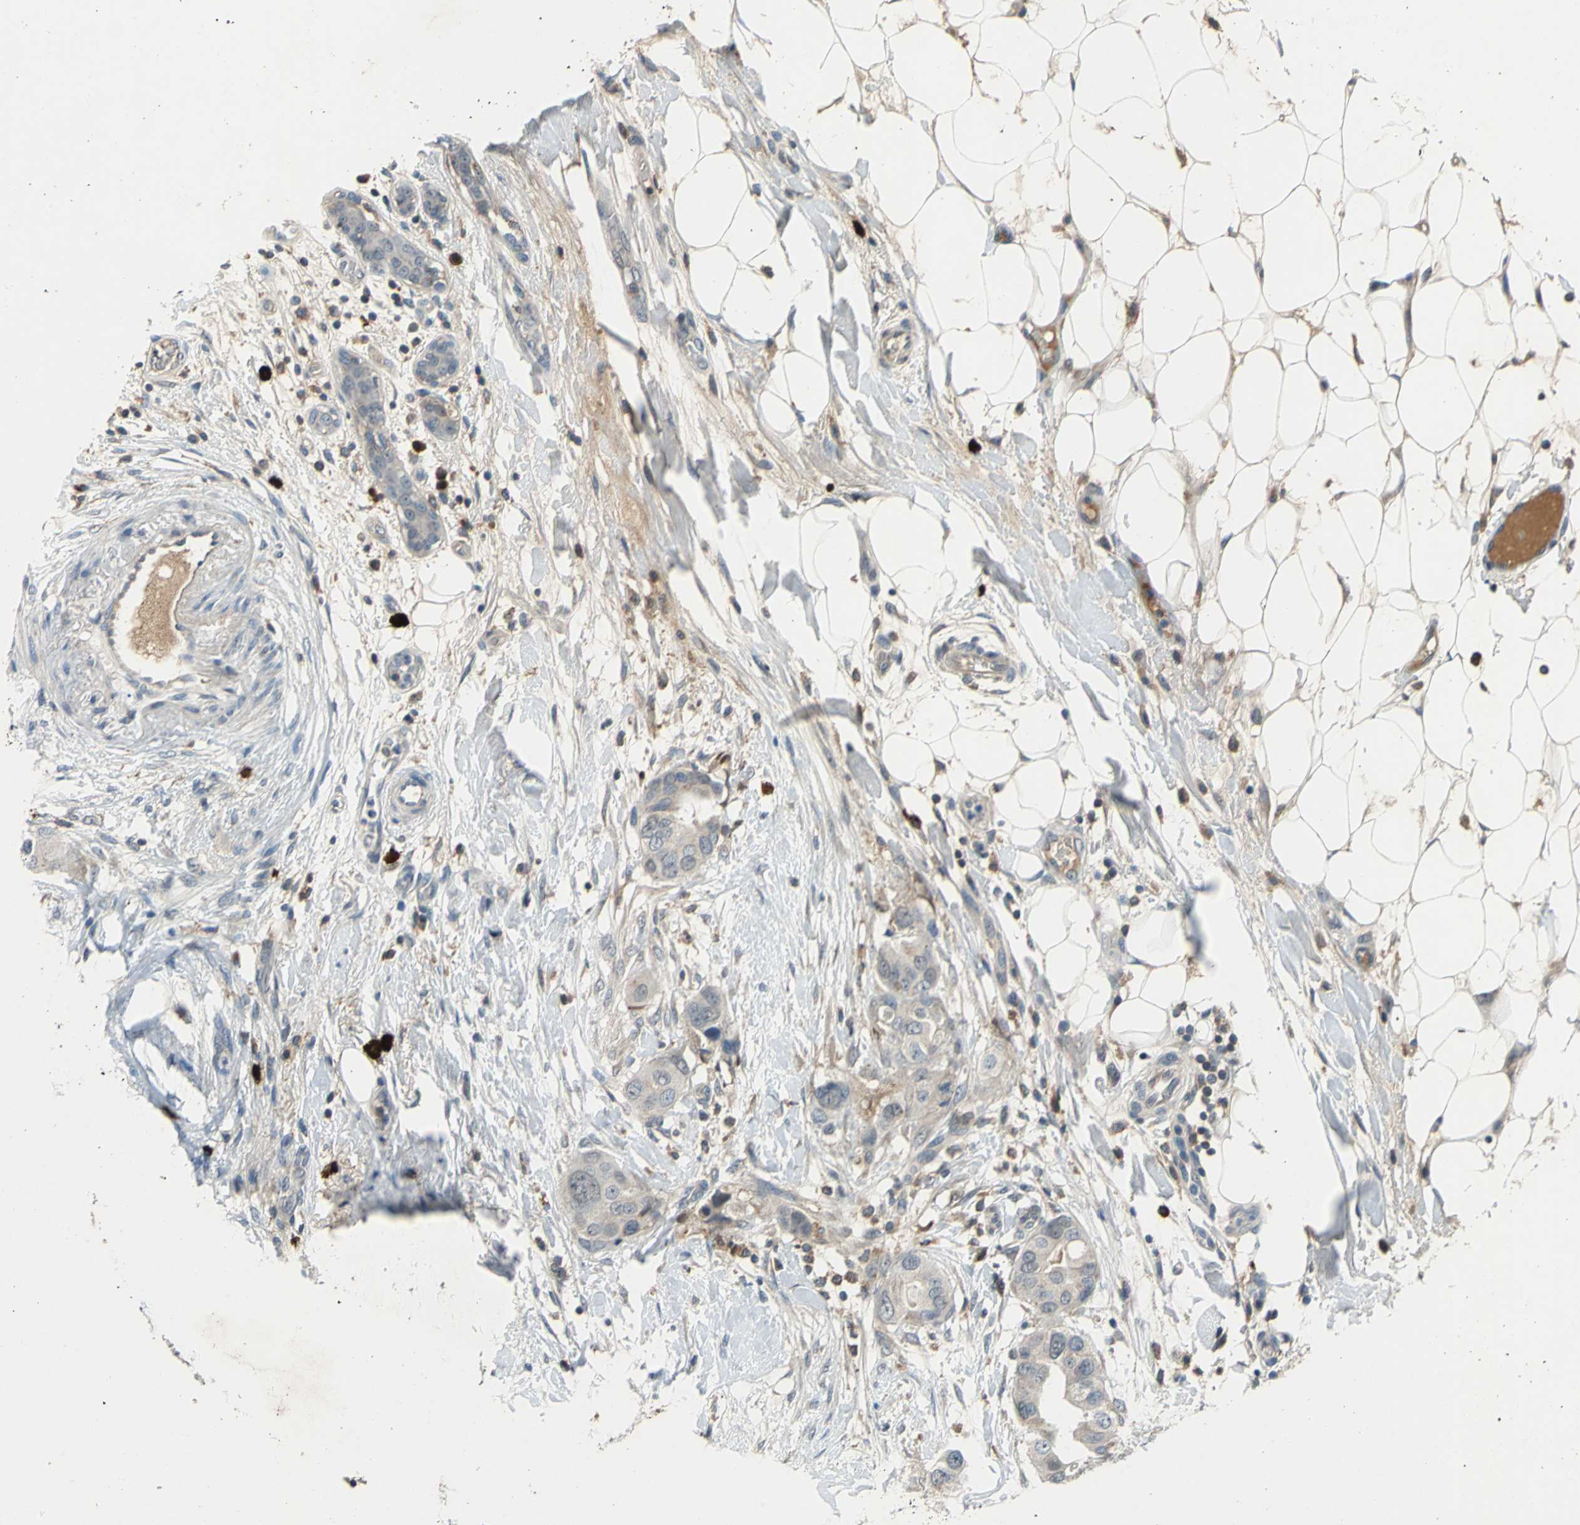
{"staining": {"intensity": "weak", "quantity": ">75%", "location": "cytoplasmic/membranous"}, "tissue": "breast cancer", "cell_type": "Tumor cells", "image_type": "cancer", "snomed": [{"axis": "morphology", "description": "Duct carcinoma"}, {"axis": "topography", "description": "Breast"}], "caption": "Brown immunohistochemical staining in human breast invasive ductal carcinoma shows weak cytoplasmic/membranous staining in about >75% of tumor cells.", "gene": "SLC19A2", "patient": {"sex": "female", "age": 40}}